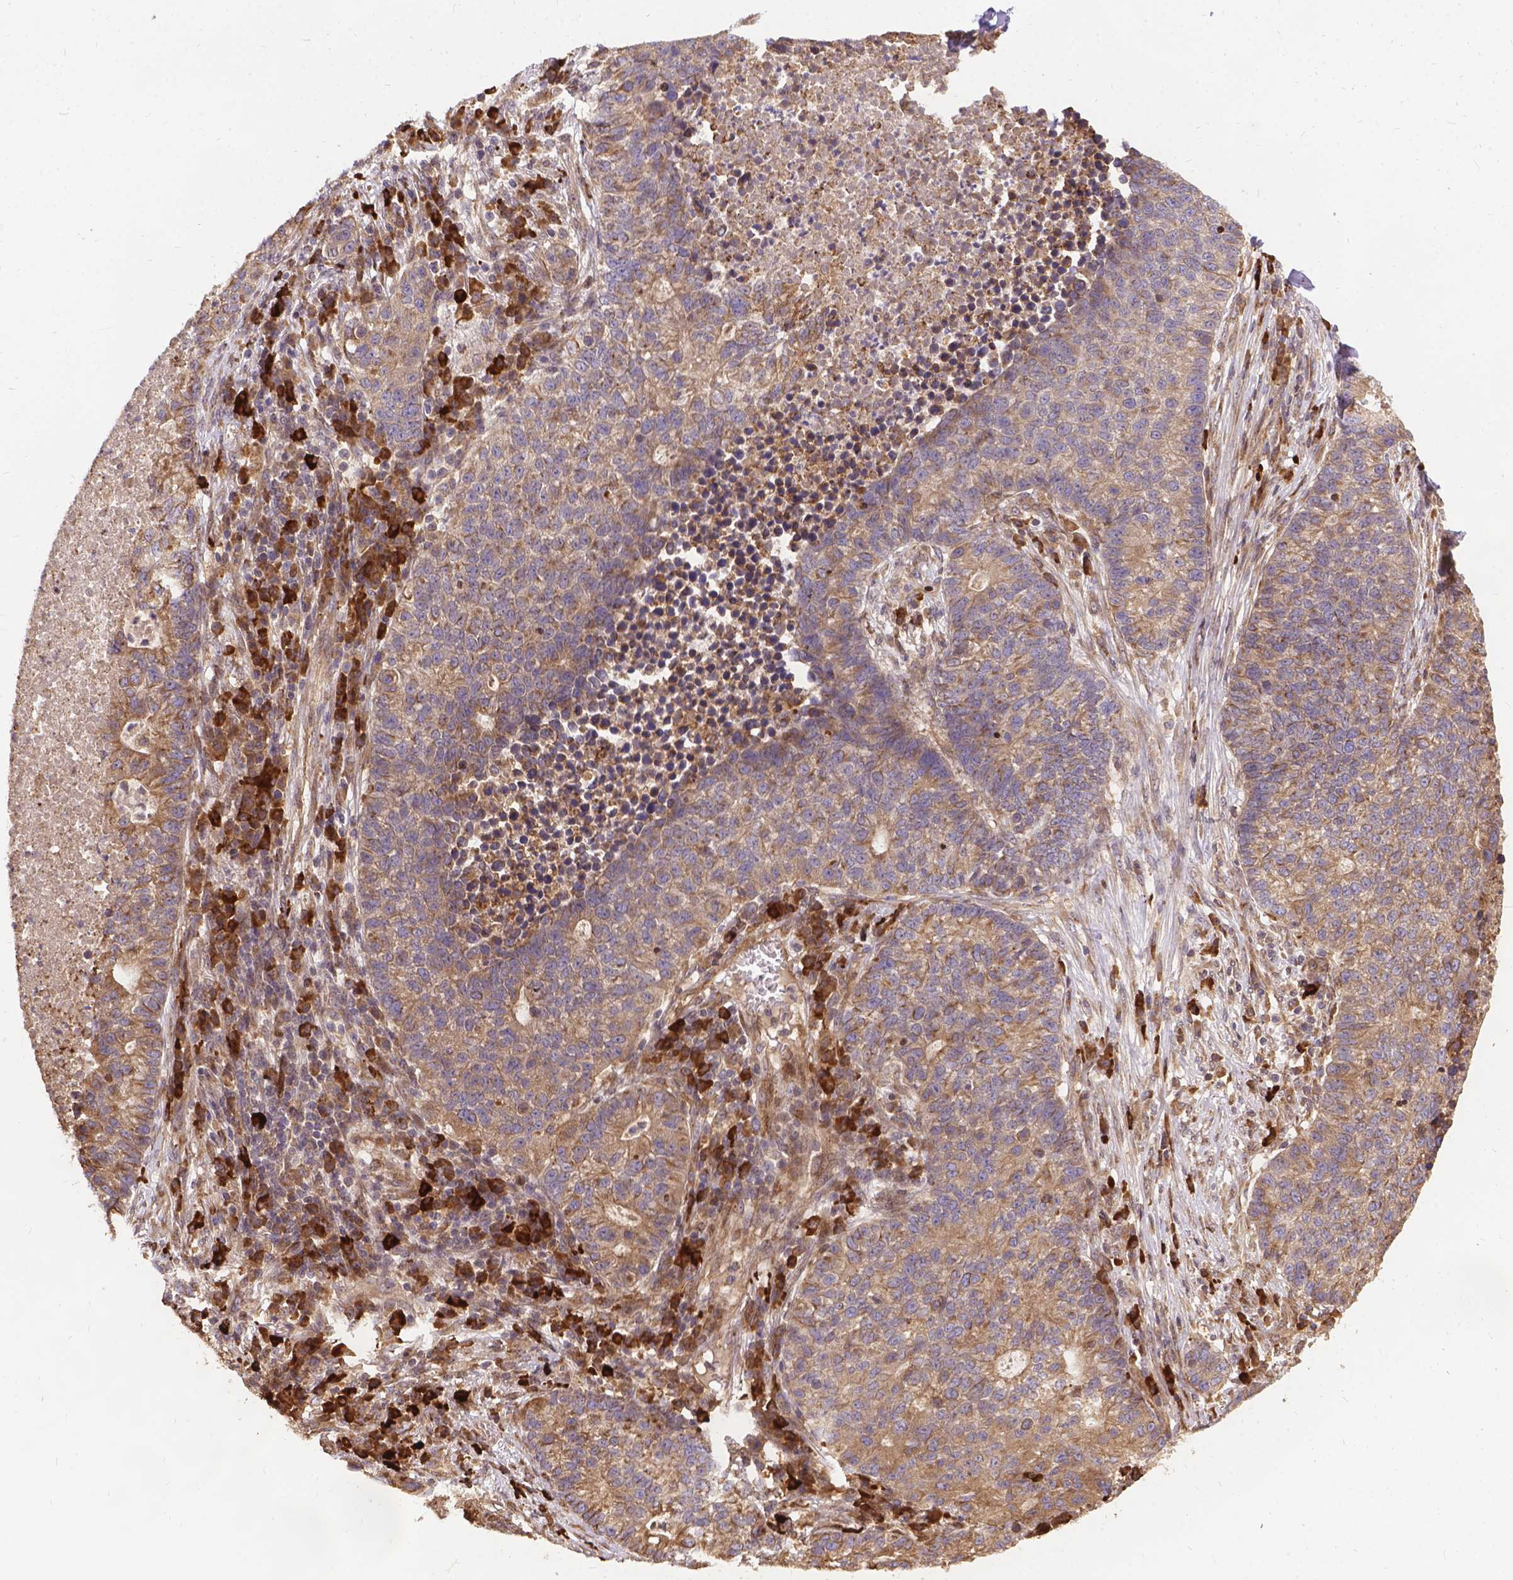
{"staining": {"intensity": "weak", "quantity": ">75%", "location": "cytoplasmic/membranous"}, "tissue": "lung cancer", "cell_type": "Tumor cells", "image_type": "cancer", "snomed": [{"axis": "morphology", "description": "Adenocarcinoma, NOS"}, {"axis": "topography", "description": "Lung"}], "caption": "Lung cancer (adenocarcinoma) stained with IHC exhibits weak cytoplasmic/membranous expression in approximately >75% of tumor cells.", "gene": "DENND6A", "patient": {"sex": "male", "age": 57}}